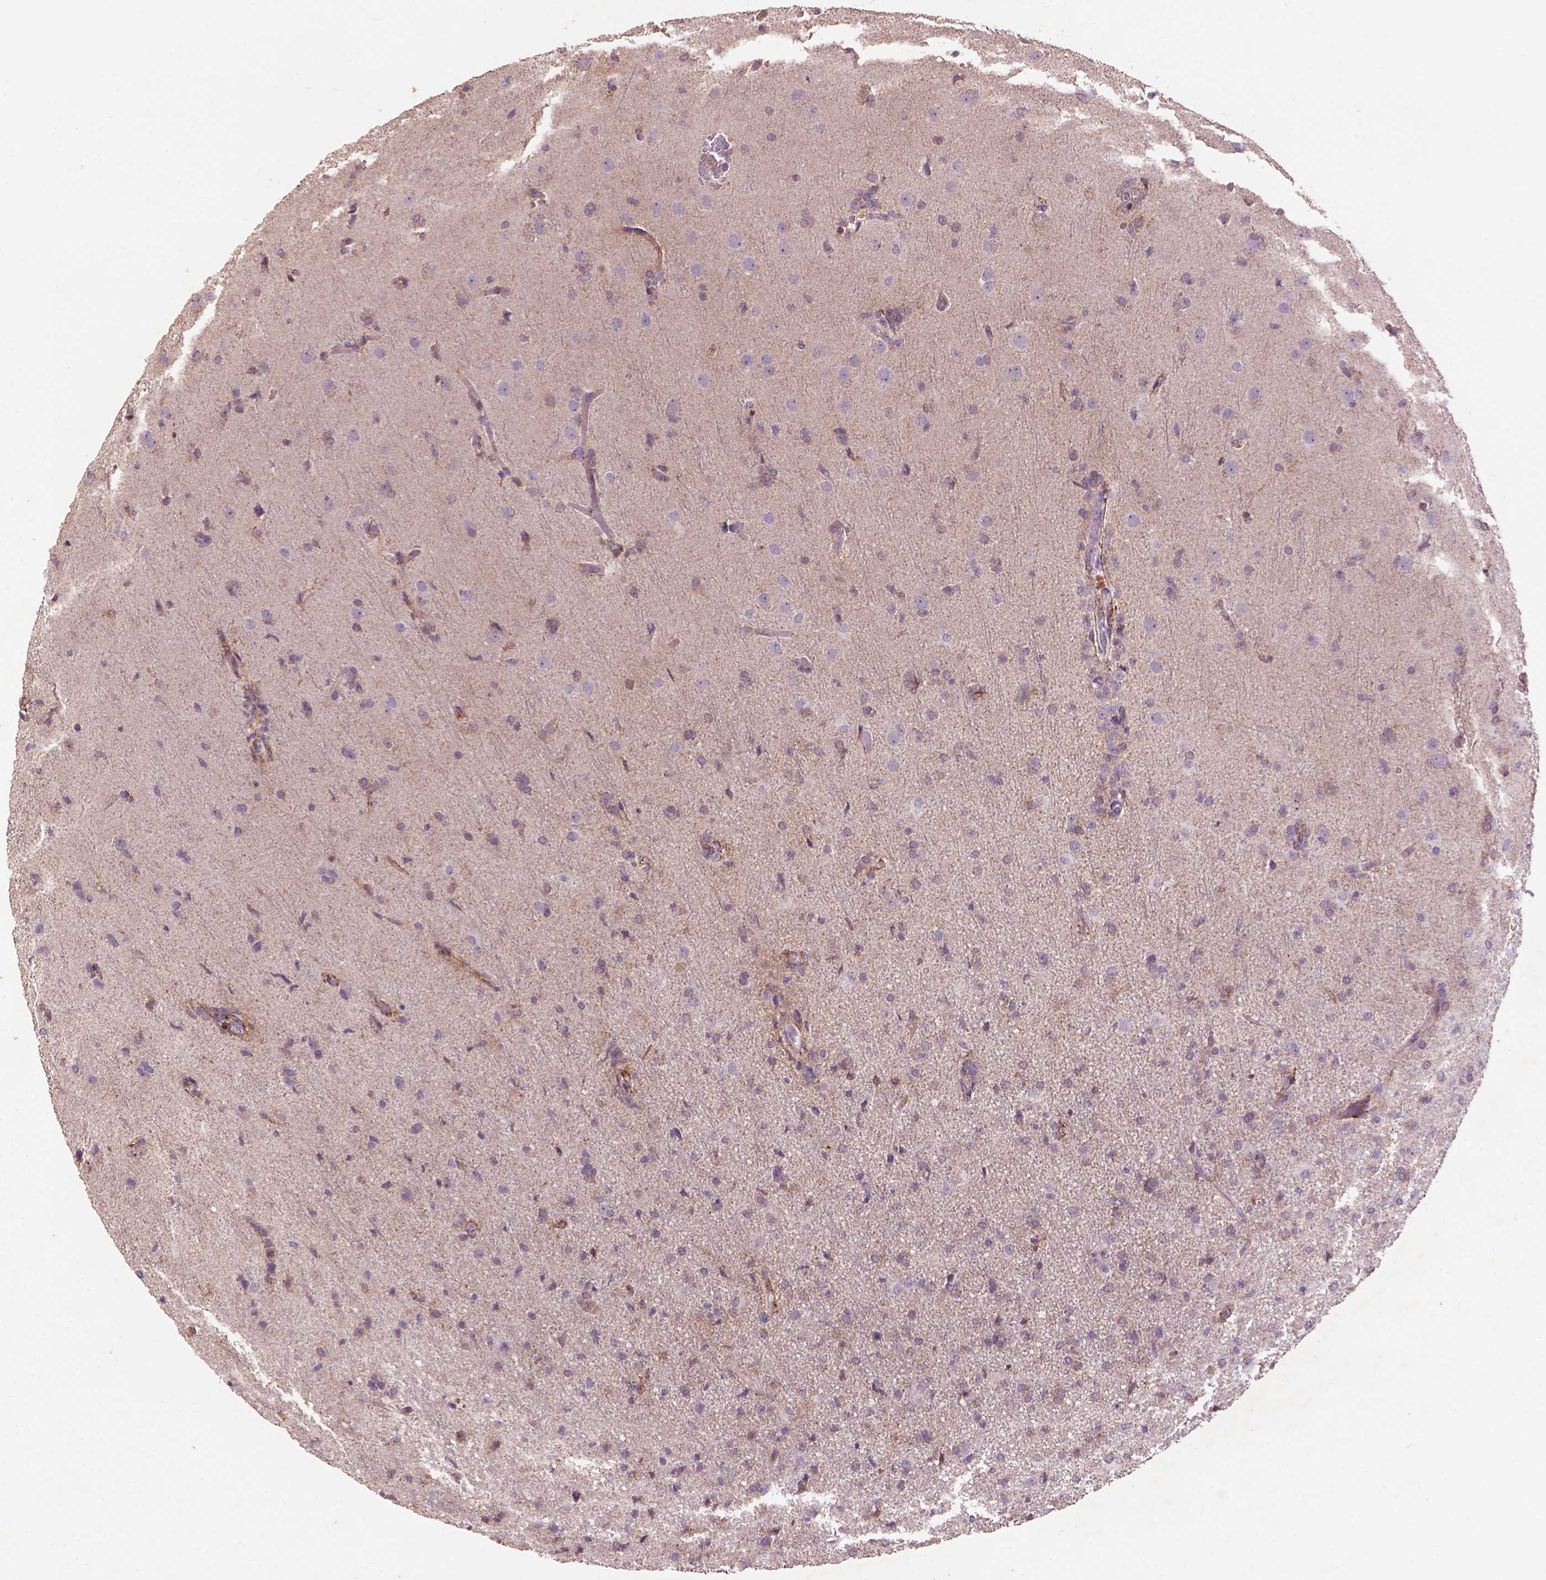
{"staining": {"intensity": "weak", "quantity": "25%-75%", "location": "cytoplasmic/membranous"}, "tissue": "glioma", "cell_type": "Tumor cells", "image_type": "cancer", "snomed": [{"axis": "morphology", "description": "Glioma, malignant, High grade"}, {"axis": "topography", "description": "Brain"}], "caption": "IHC photomicrograph of neoplastic tissue: human glioma stained using immunohistochemistry shows low levels of weak protein expression localized specifically in the cytoplasmic/membranous of tumor cells, appearing as a cytoplasmic/membranous brown color.", "gene": "LRRC3C", "patient": {"sex": "male", "age": 68}}